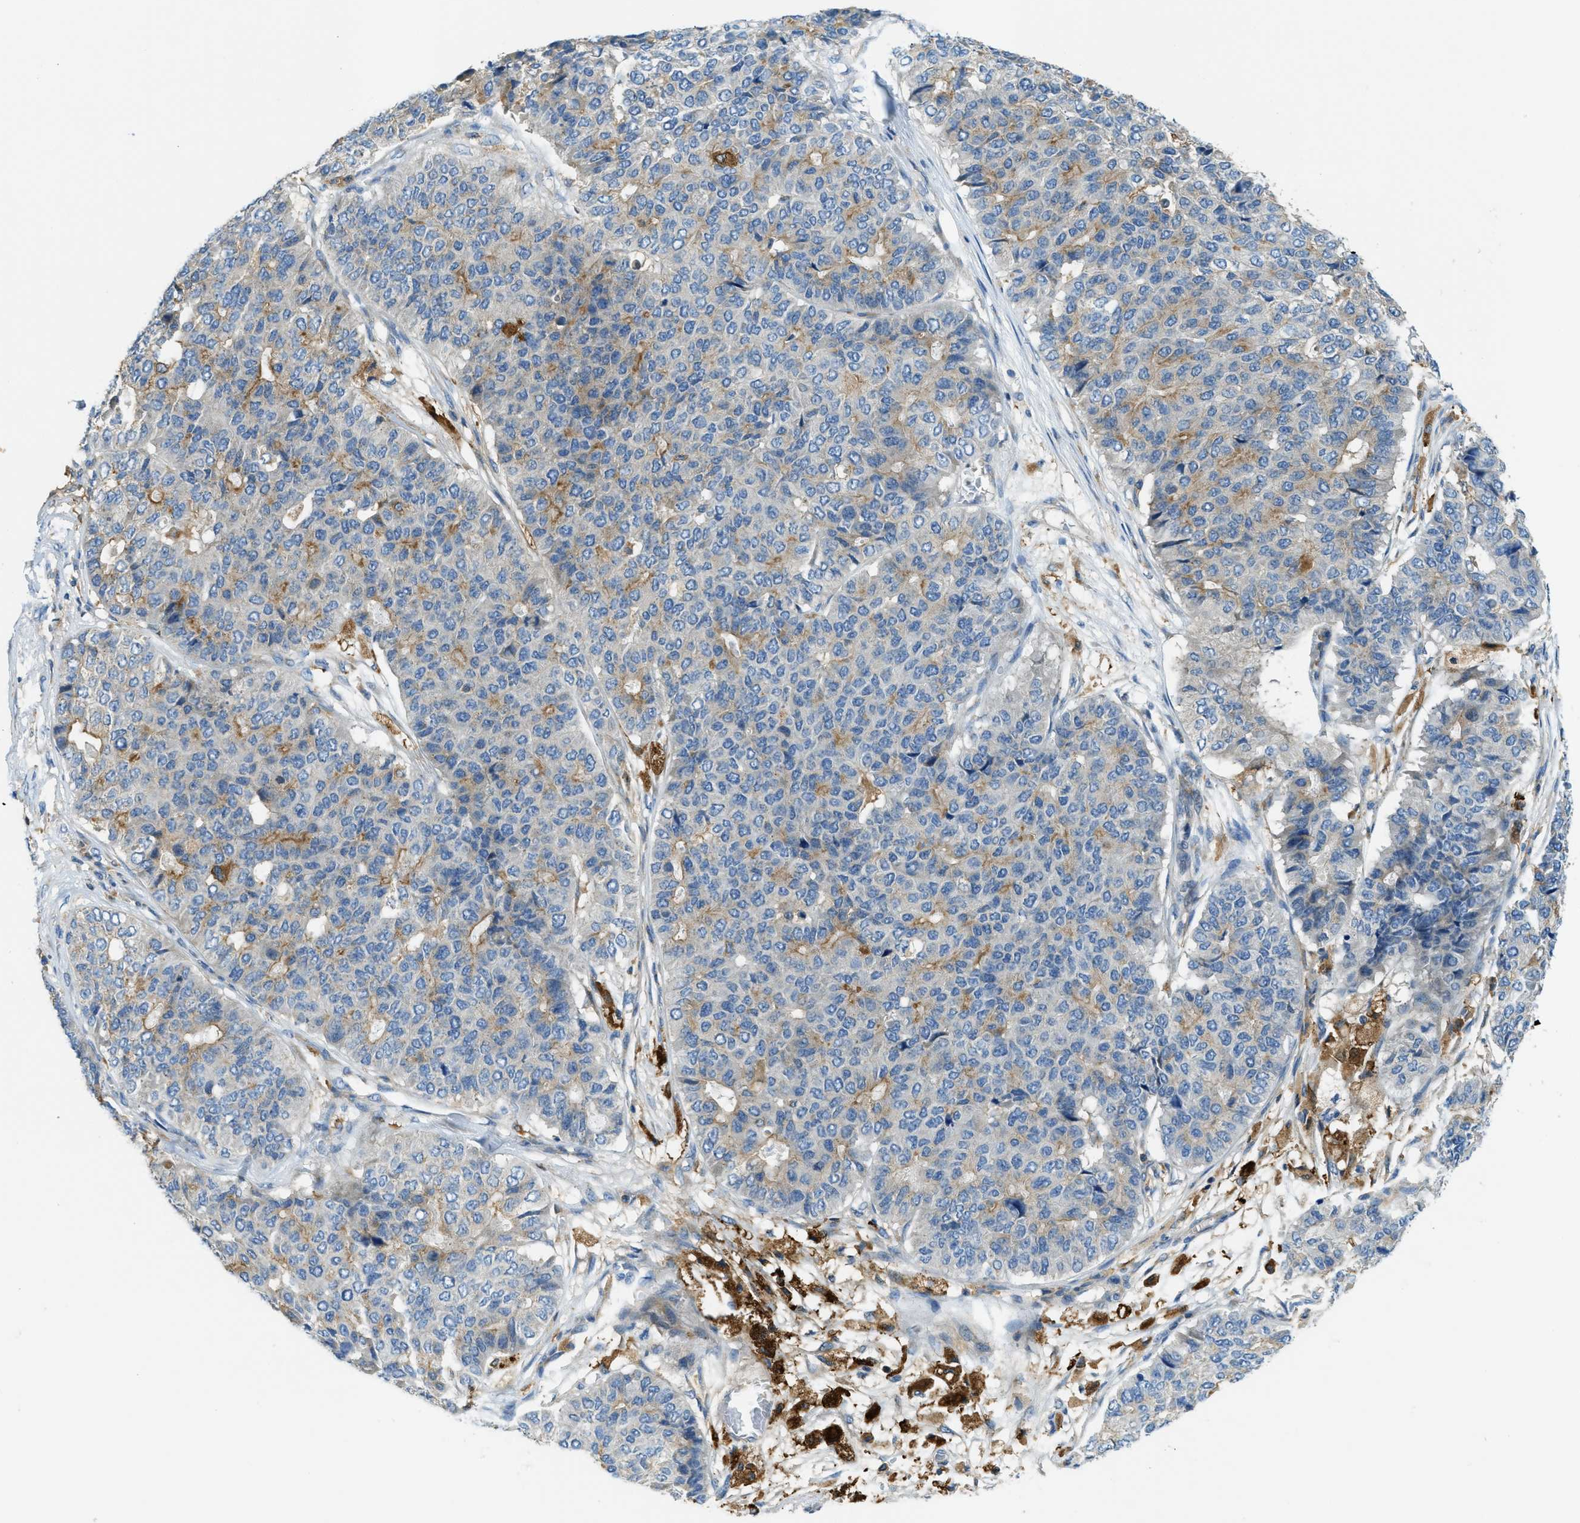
{"staining": {"intensity": "weak", "quantity": "25%-75%", "location": "cytoplasmic/membranous"}, "tissue": "pancreatic cancer", "cell_type": "Tumor cells", "image_type": "cancer", "snomed": [{"axis": "morphology", "description": "Adenocarcinoma, NOS"}, {"axis": "topography", "description": "Pancreas"}], "caption": "An image of adenocarcinoma (pancreatic) stained for a protein exhibits weak cytoplasmic/membranous brown staining in tumor cells.", "gene": "RFFL", "patient": {"sex": "male", "age": 50}}